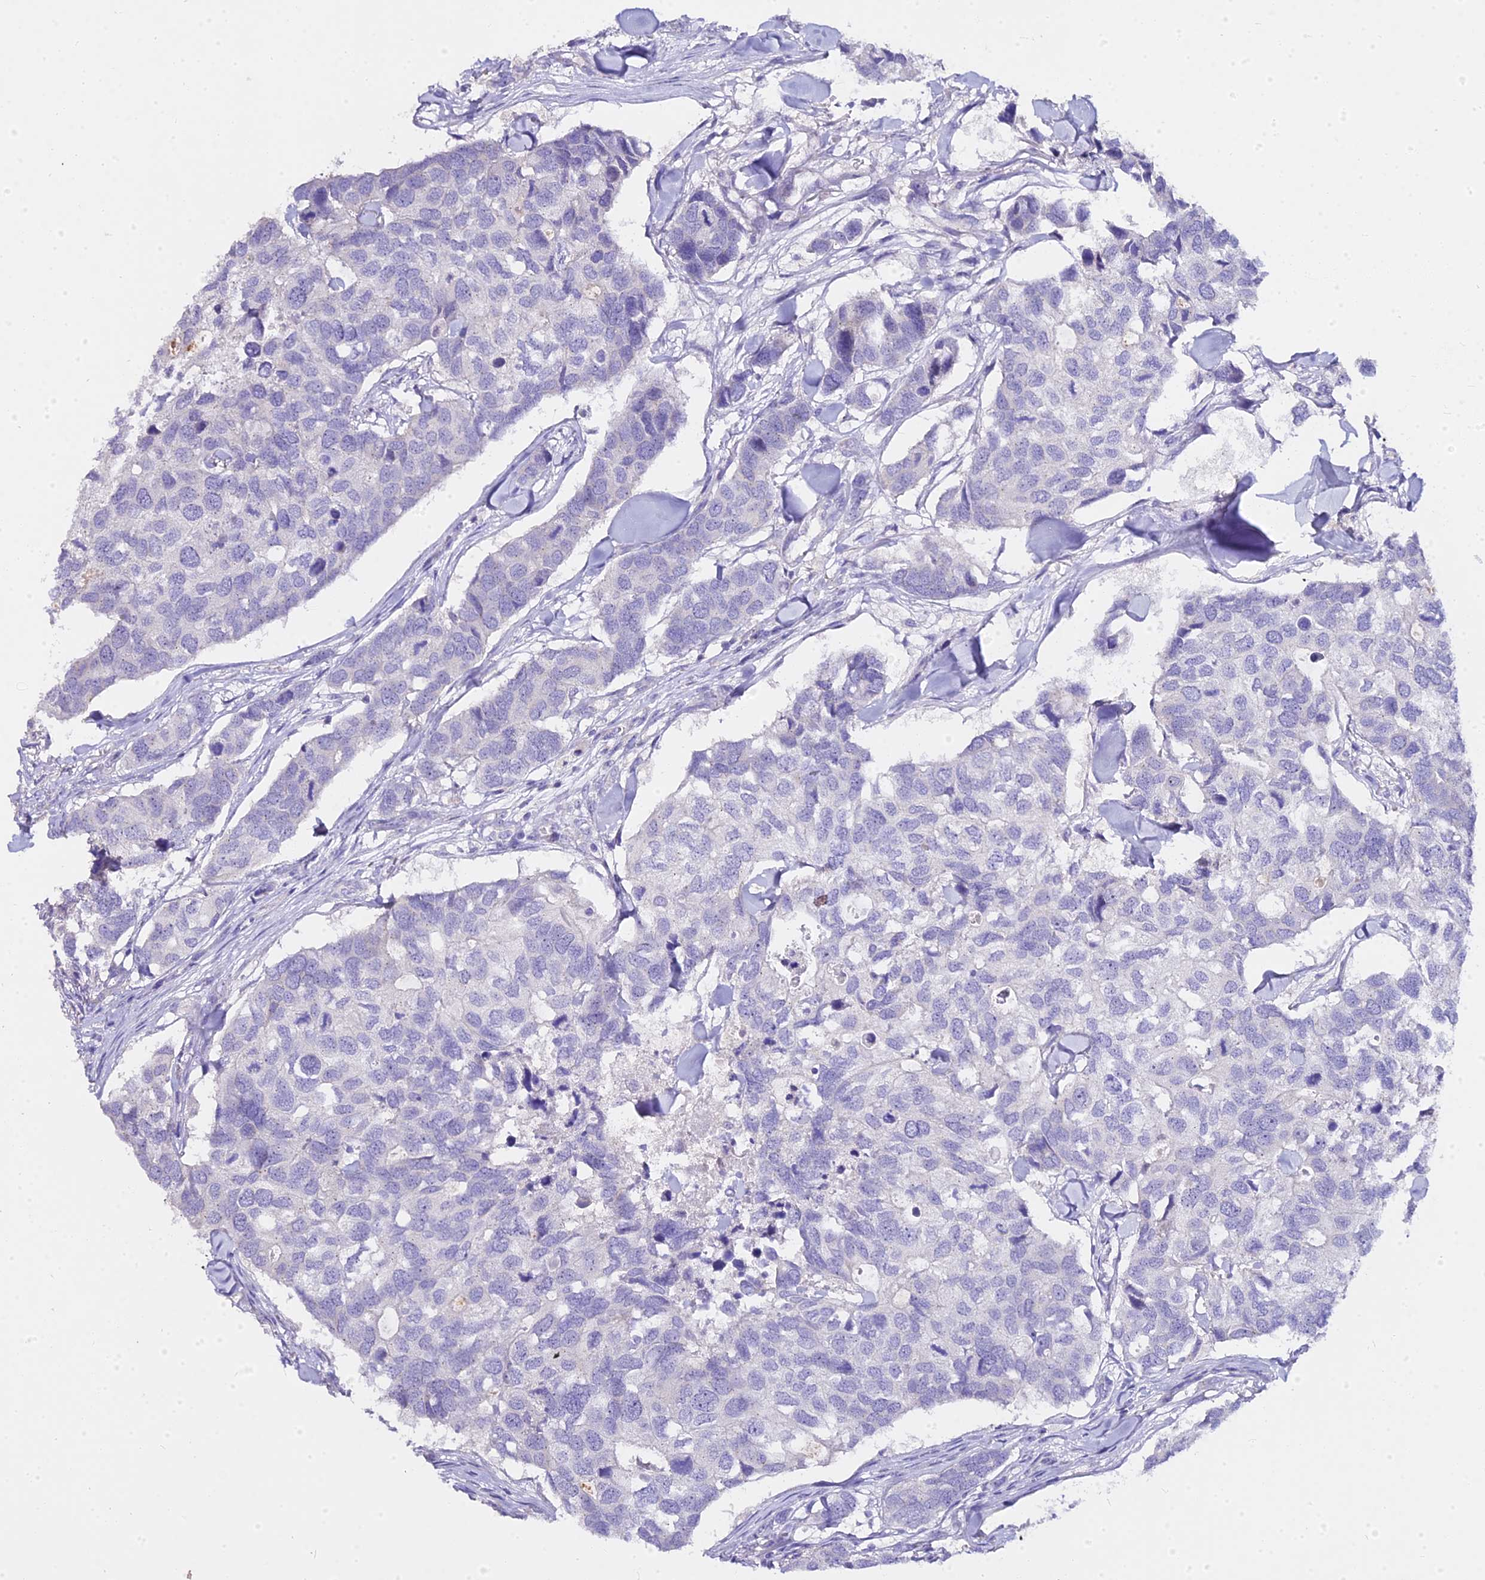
{"staining": {"intensity": "negative", "quantity": "none", "location": "none"}, "tissue": "breast cancer", "cell_type": "Tumor cells", "image_type": "cancer", "snomed": [{"axis": "morphology", "description": "Duct carcinoma"}, {"axis": "topography", "description": "Breast"}], "caption": "High magnification brightfield microscopy of breast infiltrating ductal carcinoma stained with DAB (brown) and counterstained with hematoxylin (blue): tumor cells show no significant expression.", "gene": "GLYAT", "patient": {"sex": "female", "age": 83}}